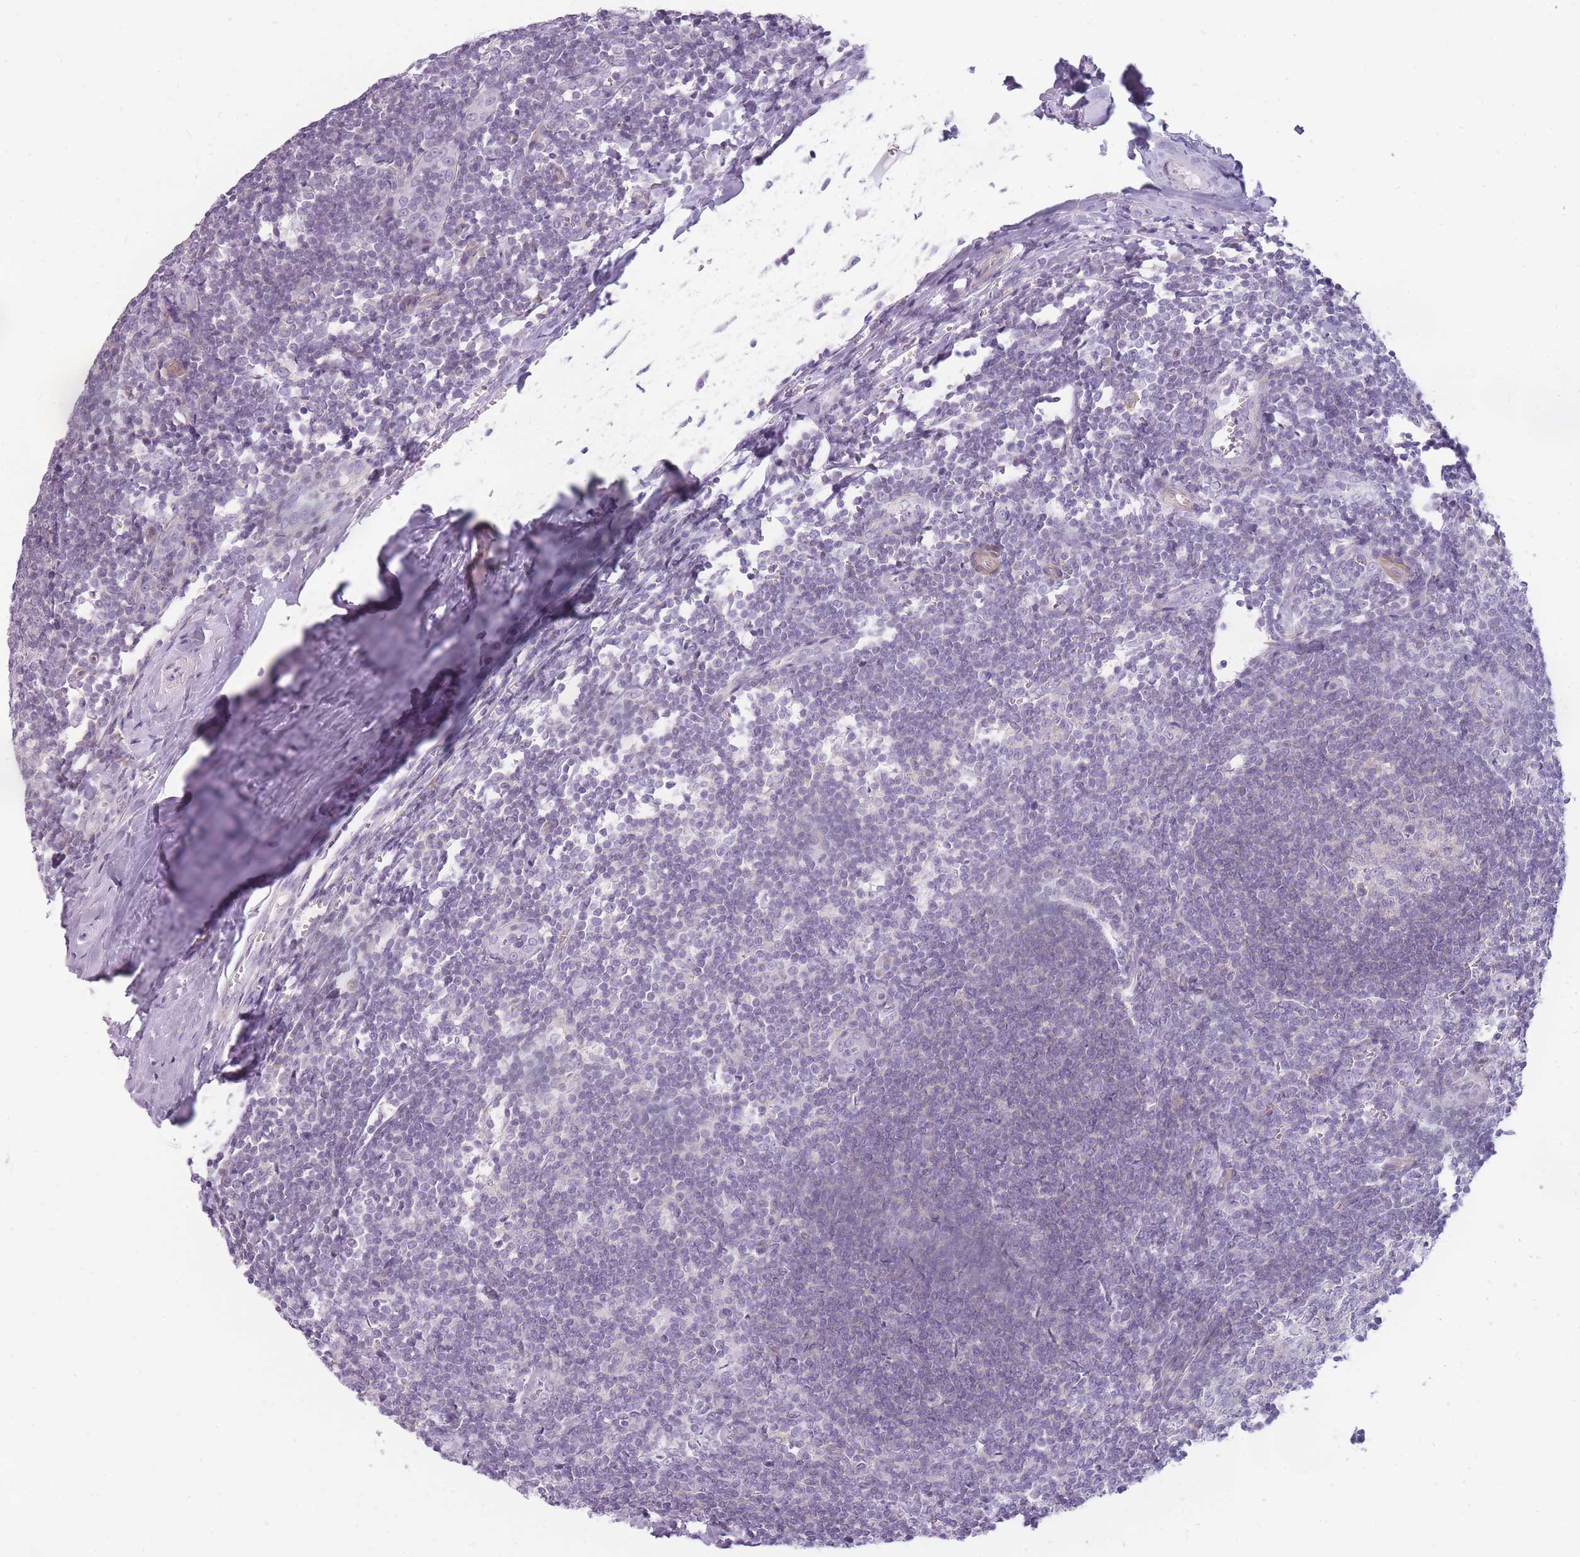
{"staining": {"intensity": "negative", "quantity": "none", "location": "none"}, "tissue": "tonsil", "cell_type": "Germinal center cells", "image_type": "normal", "snomed": [{"axis": "morphology", "description": "Normal tissue, NOS"}, {"axis": "topography", "description": "Tonsil"}], "caption": "Normal tonsil was stained to show a protein in brown. There is no significant positivity in germinal center cells. (Stains: DAB immunohistochemistry (IHC) with hematoxylin counter stain, Microscopy: brightfield microscopy at high magnification).", "gene": "GGT1", "patient": {"sex": "male", "age": 27}}